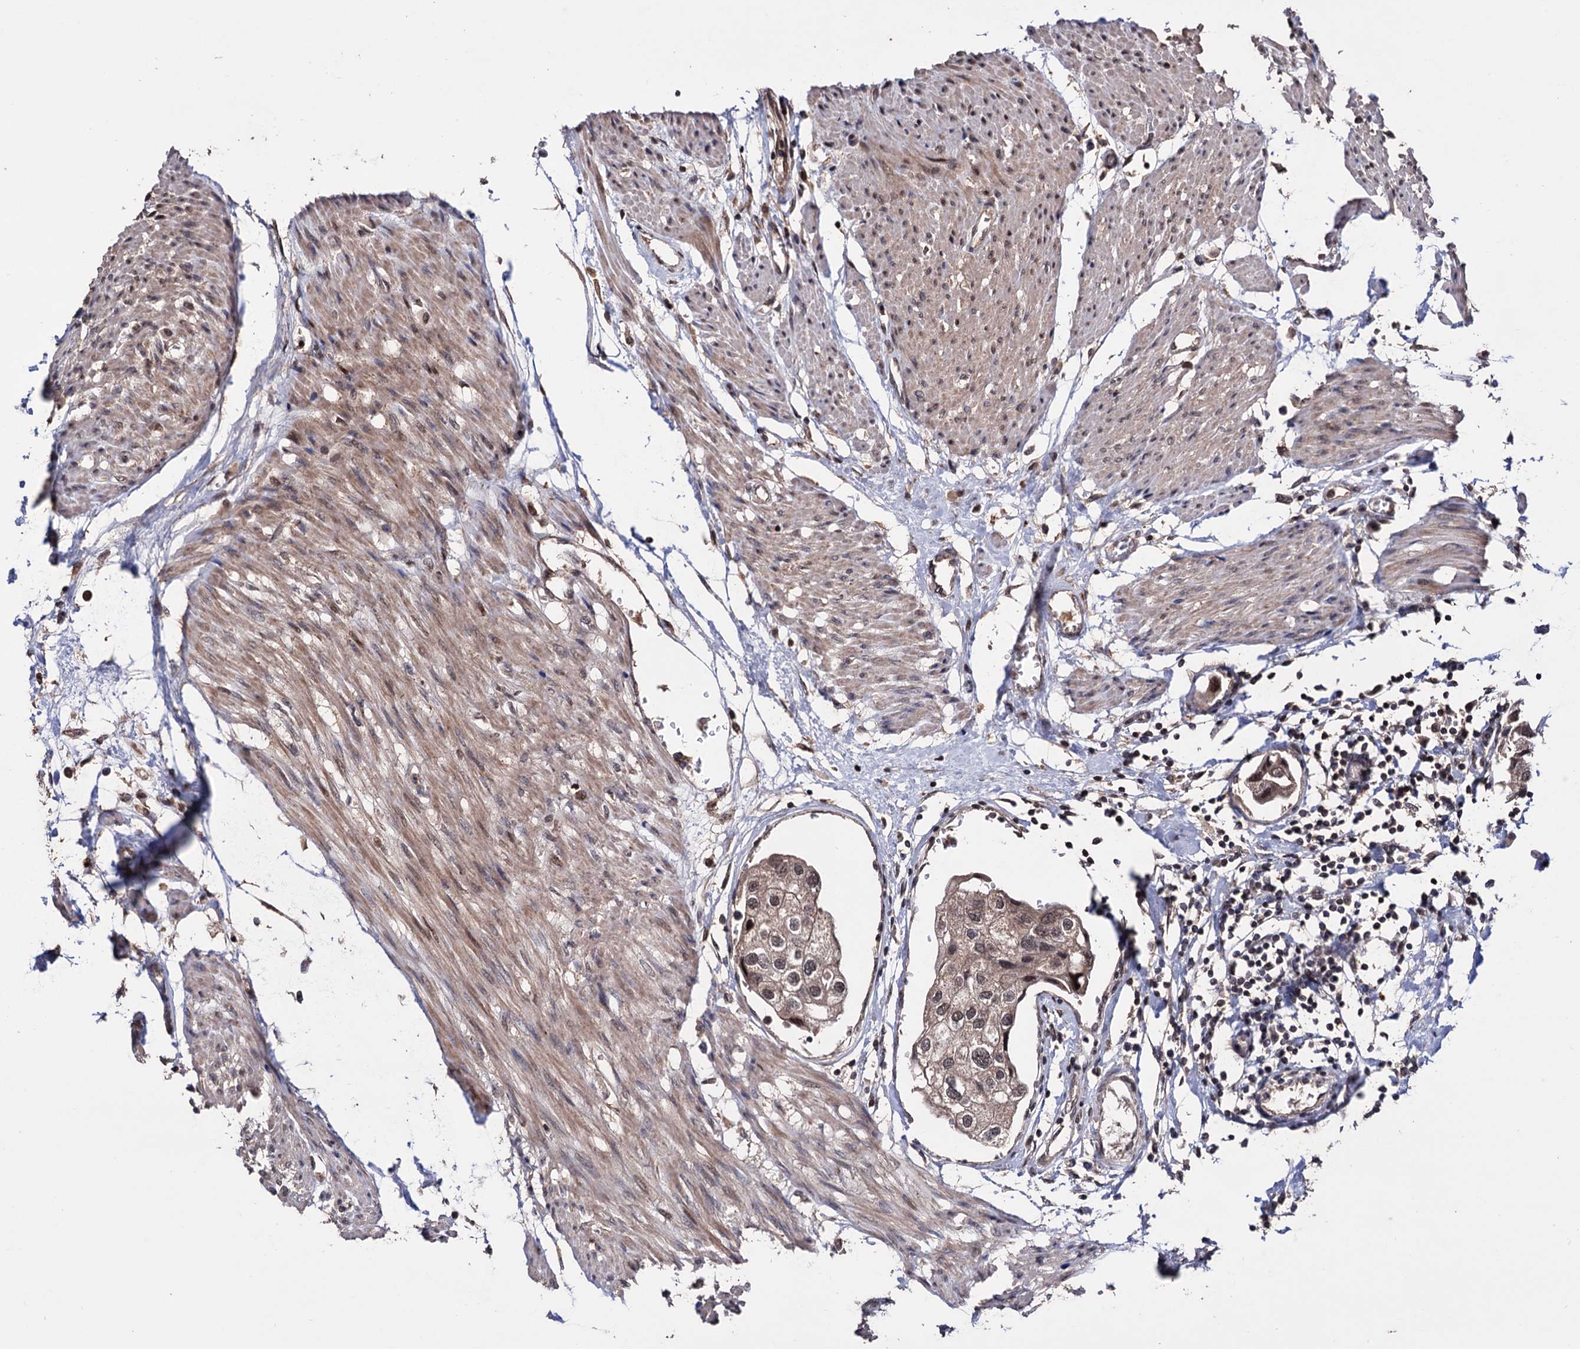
{"staining": {"intensity": "weak", "quantity": ">75%", "location": "cytoplasmic/membranous,nuclear"}, "tissue": "urothelial cancer", "cell_type": "Tumor cells", "image_type": "cancer", "snomed": [{"axis": "morphology", "description": "Urothelial carcinoma, High grade"}, {"axis": "topography", "description": "Urinary bladder"}], "caption": "Urothelial cancer stained for a protein (brown) displays weak cytoplasmic/membranous and nuclear positive staining in approximately >75% of tumor cells.", "gene": "KLF5", "patient": {"sex": "male", "age": 64}}